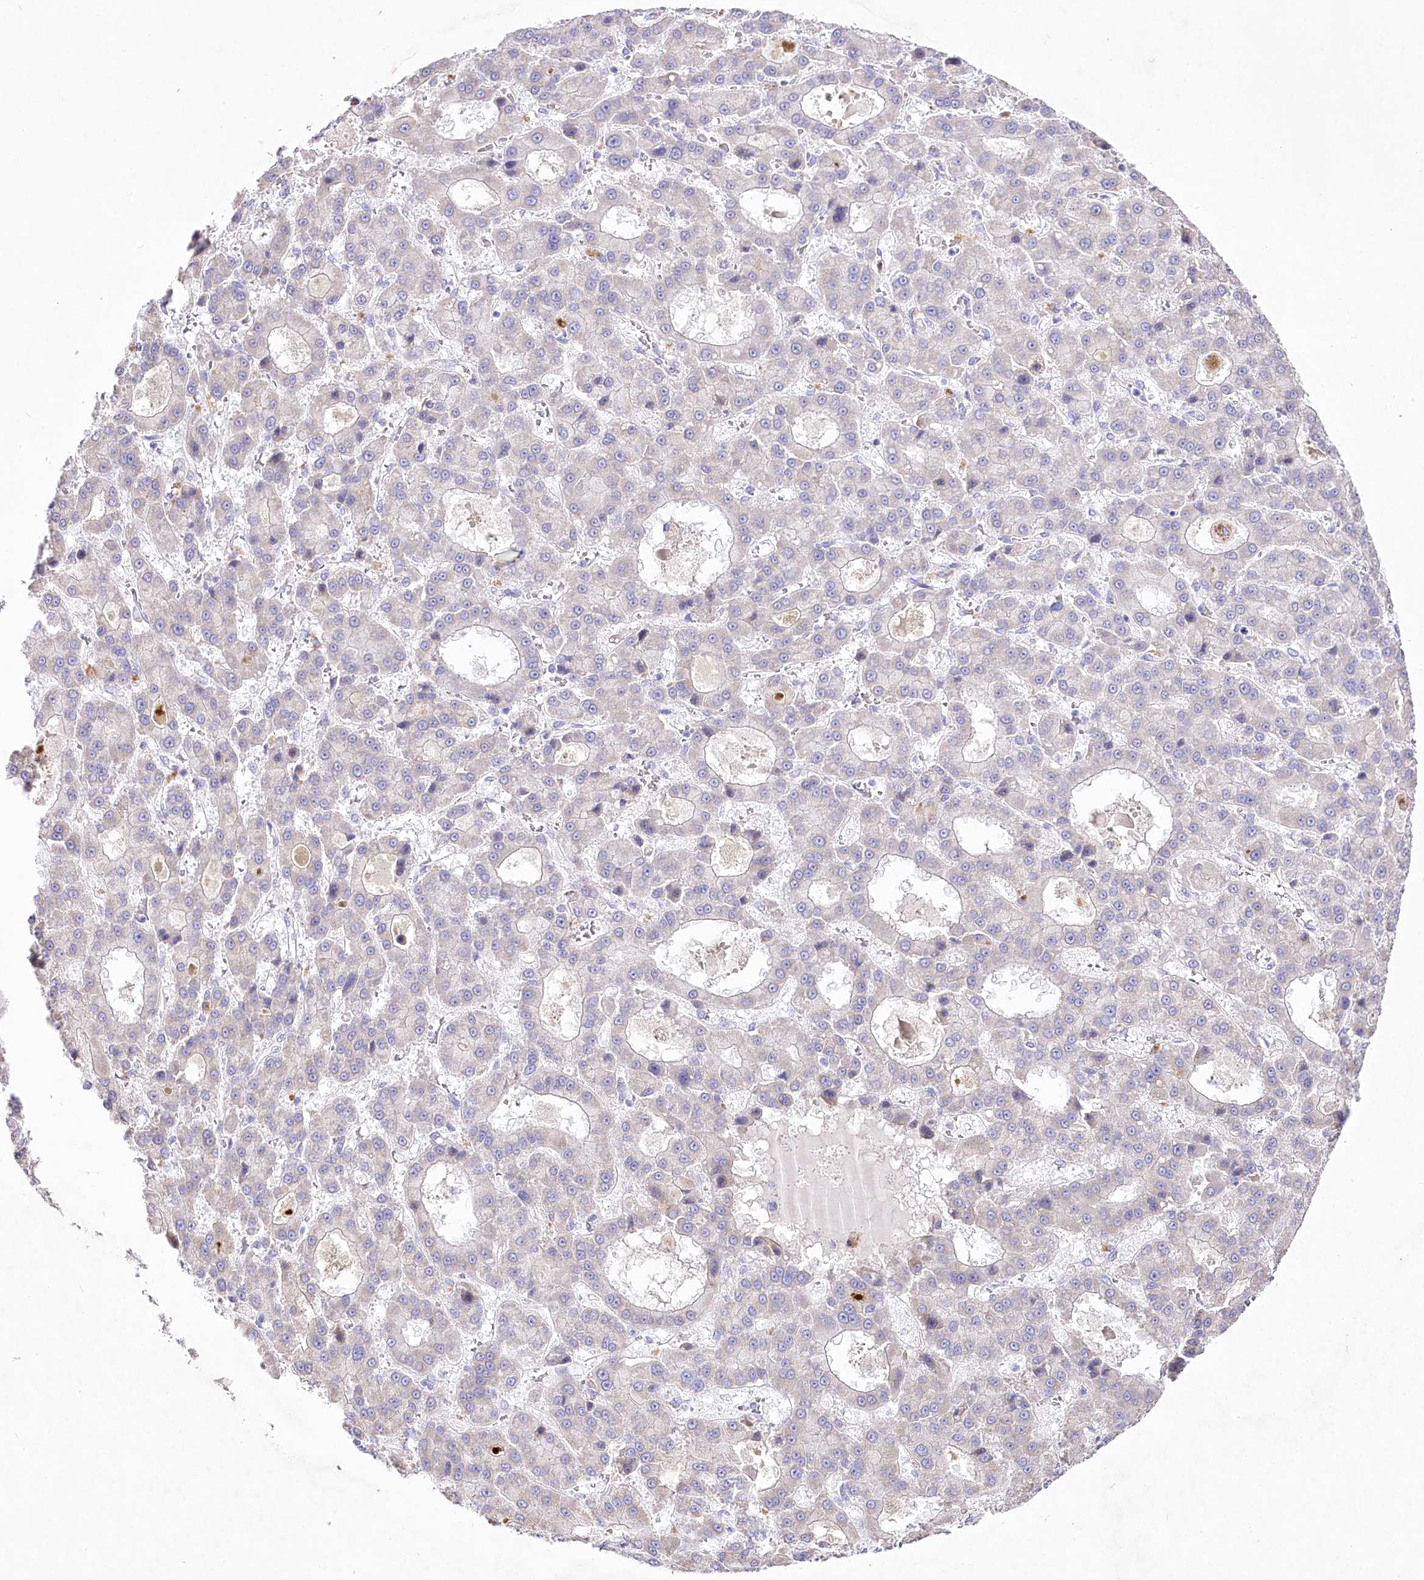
{"staining": {"intensity": "negative", "quantity": "none", "location": "none"}, "tissue": "liver cancer", "cell_type": "Tumor cells", "image_type": "cancer", "snomed": [{"axis": "morphology", "description": "Carcinoma, Hepatocellular, NOS"}, {"axis": "topography", "description": "Liver"}], "caption": "High power microscopy photomicrograph of an immunohistochemistry (IHC) image of liver cancer, revealing no significant staining in tumor cells.", "gene": "LRRC14B", "patient": {"sex": "male", "age": 70}}